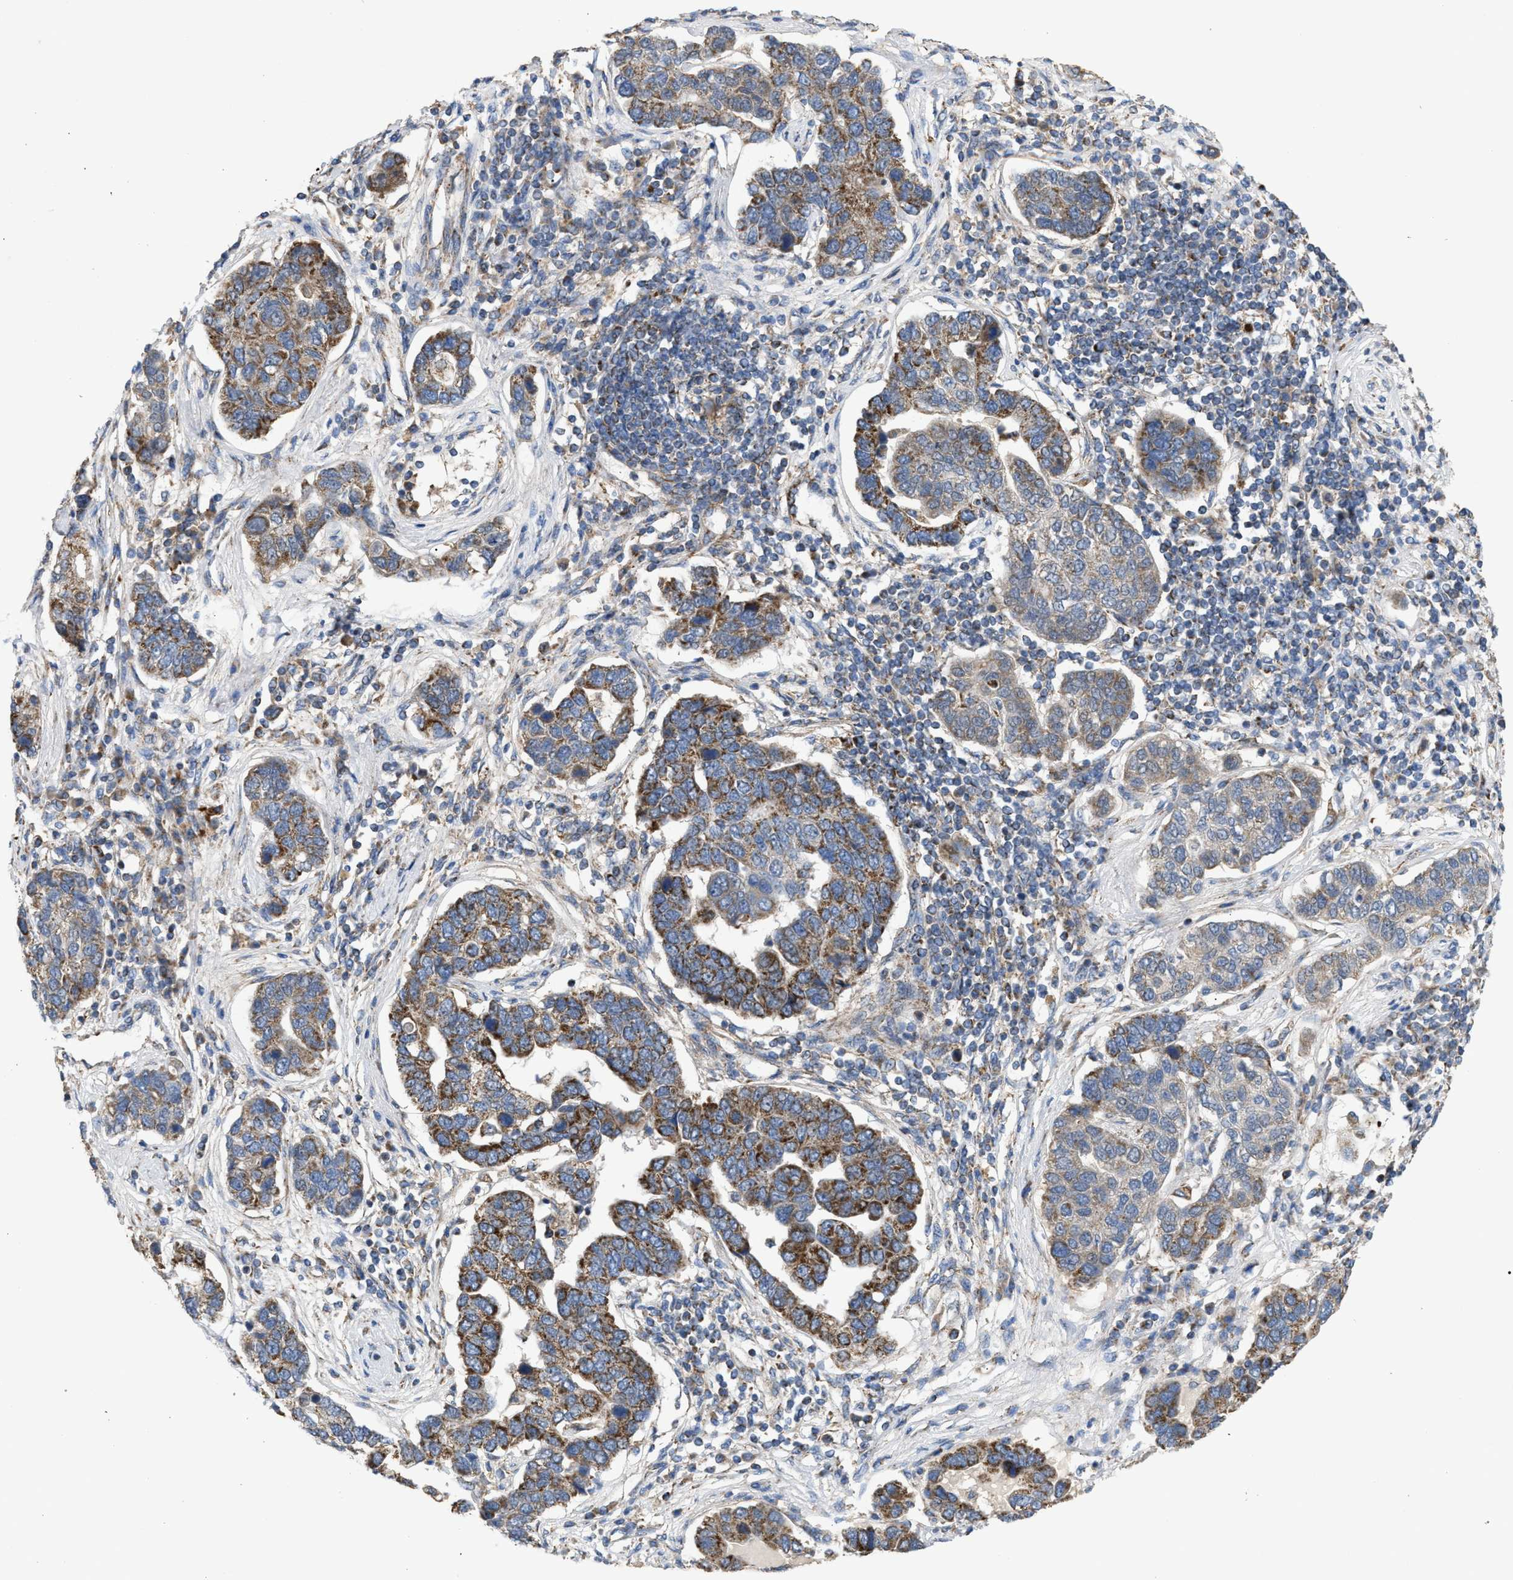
{"staining": {"intensity": "moderate", "quantity": ">75%", "location": "cytoplasmic/membranous"}, "tissue": "pancreatic cancer", "cell_type": "Tumor cells", "image_type": "cancer", "snomed": [{"axis": "morphology", "description": "Adenocarcinoma, NOS"}, {"axis": "topography", "description": "Pancreas"}], "caption": "Immunohistochemistry (IHC) staining of pancreatic cancer, which reveals medium levels of moderate cytoplasmic/membranous staining in about >75% of tumor cells indicating moderate cytoplasmic/membranous protein positivity. The staining was performed using DAB (brown) for protein detection and nuclei were counterstained in hematoxylin (blue).", "gene": "TACO1", "patient": {"sex": "female", "age": 61}}